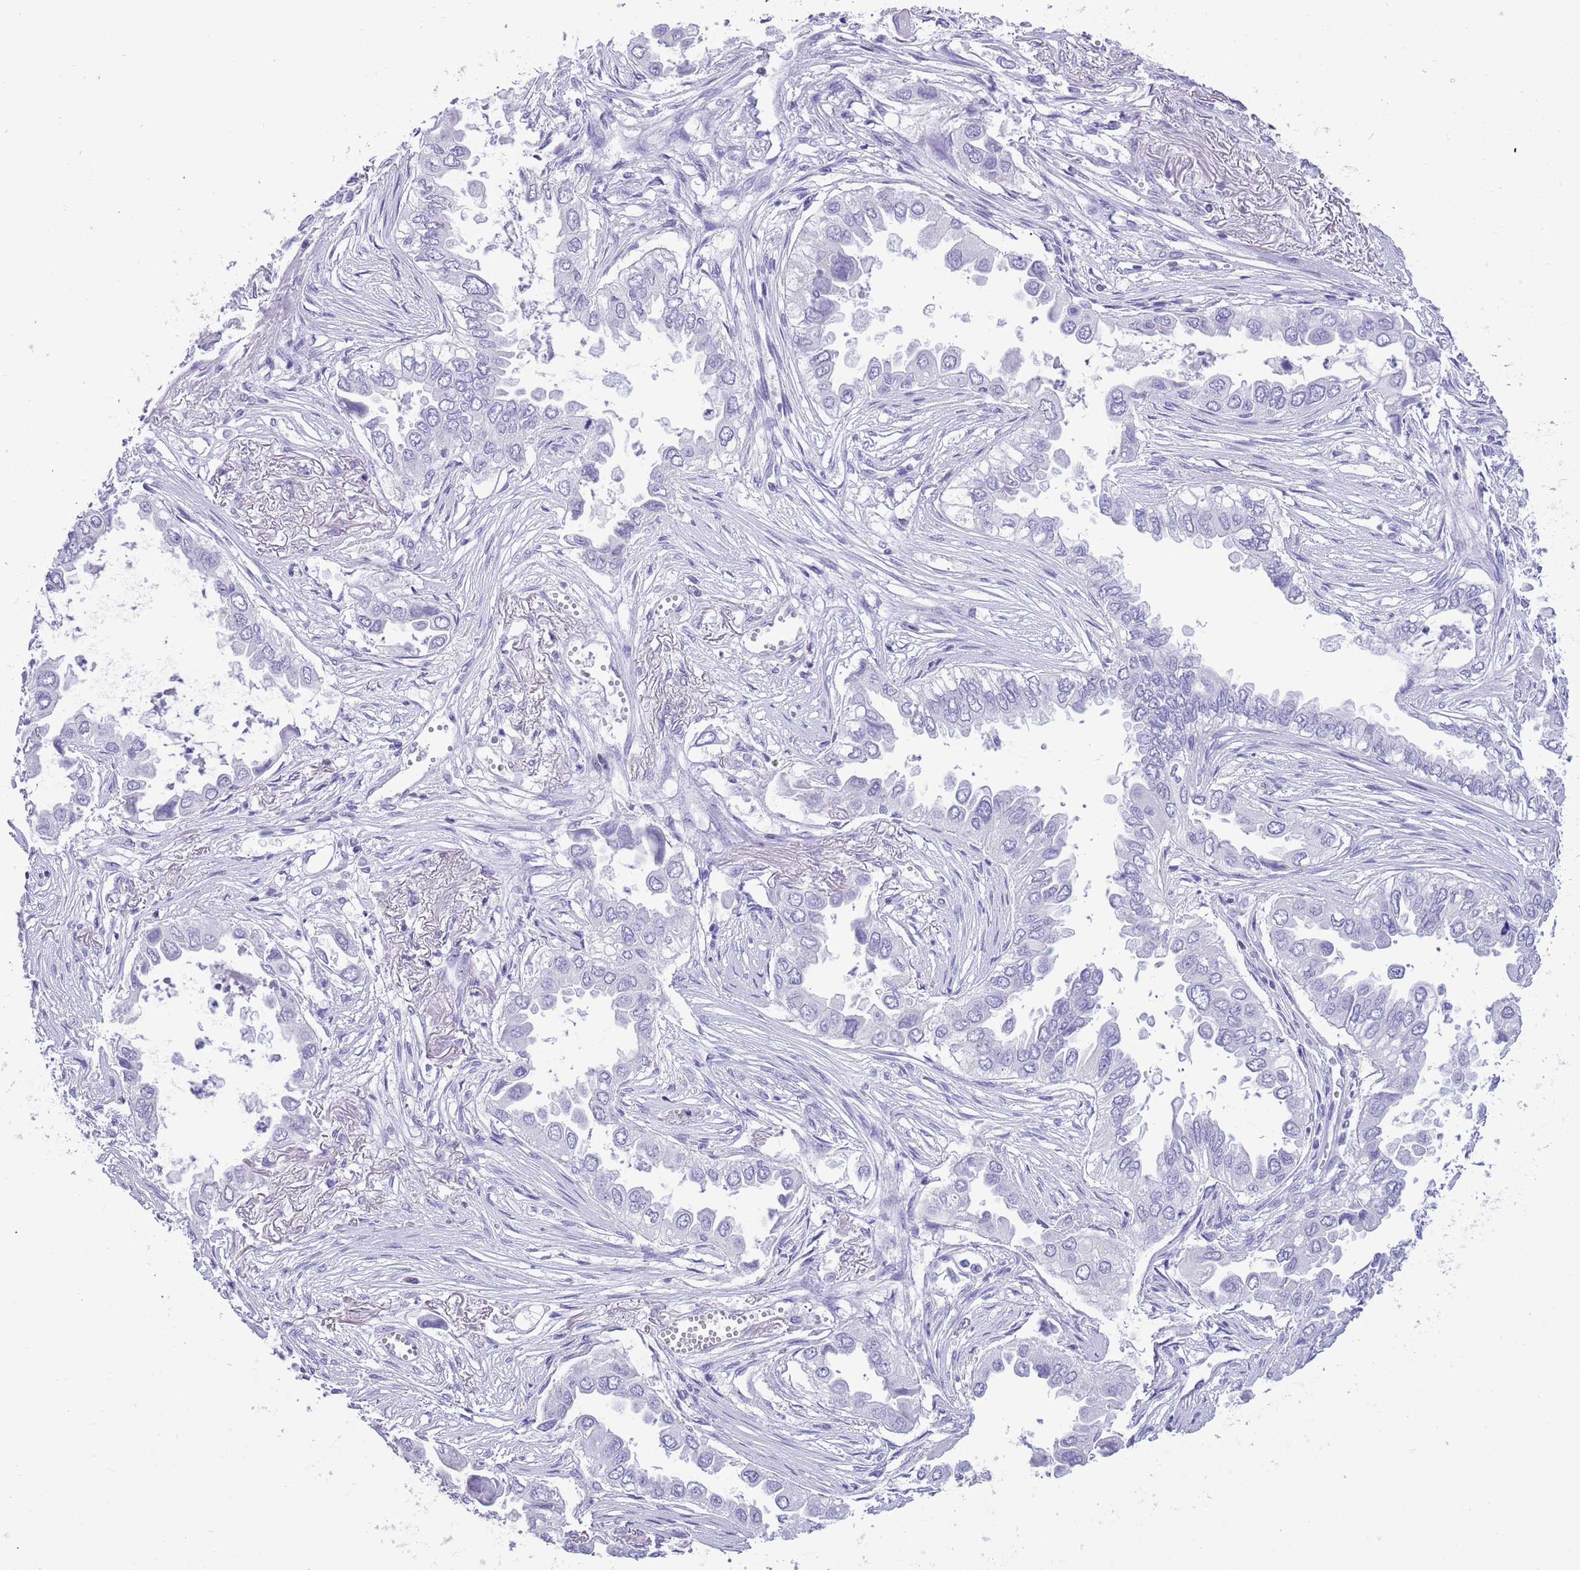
{"staining": {"intensity": "negative", "quantity": "none", "location": "none"}, "tissue": "lung cancer", "cell_type": "Tumor cells", "image_type": "cancer", "snomed": [{"axis": "morphology", "description": "Adenocarcinoma, NOS"}, {"axis": "topography", "description": "Lung"}], "caption": "Immunohistochemistry (IHC) of human lung cancer (adenocarcinoma) shows no positivity in tumor cells.", "gene": "BCL11B", "patient": {"sex": "female", "age": 76}}